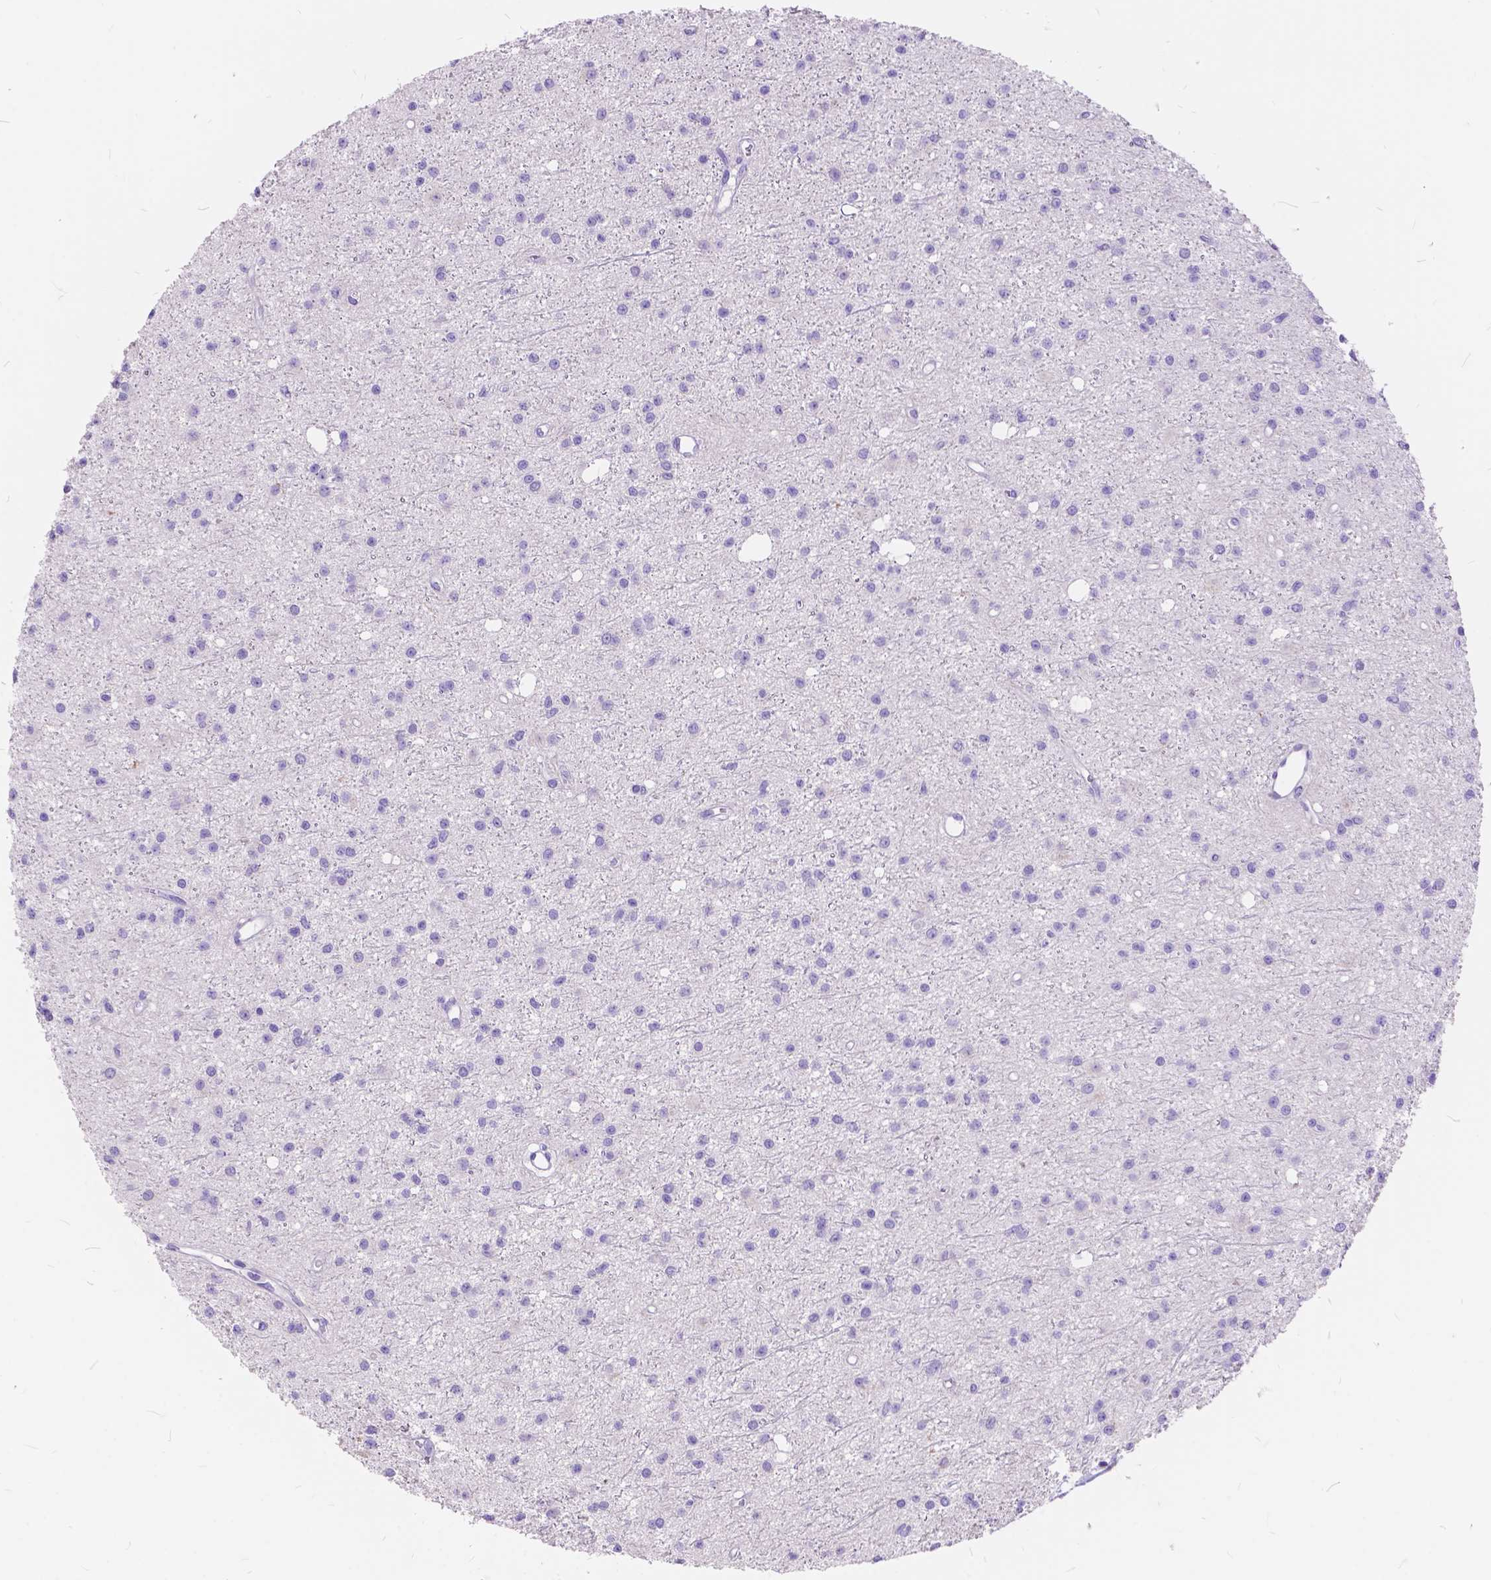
{"staining": {"intensity": "negative", "quantity": "none", "location": "none"}, "tissue": "glioma", "cell_type": "Tumor cells", "image_type": "cancer", "snomed": [{"axis": "morphology", "description": "Glioma, malignant, Low grade"}, {"axis": "topography", "description": "Brain"}], "caption": "The histopathology image reveals no significant staining in tumor cells of glioma.", "gene": "FOXL2", "patient": {"sex": "male", "age": 27}}